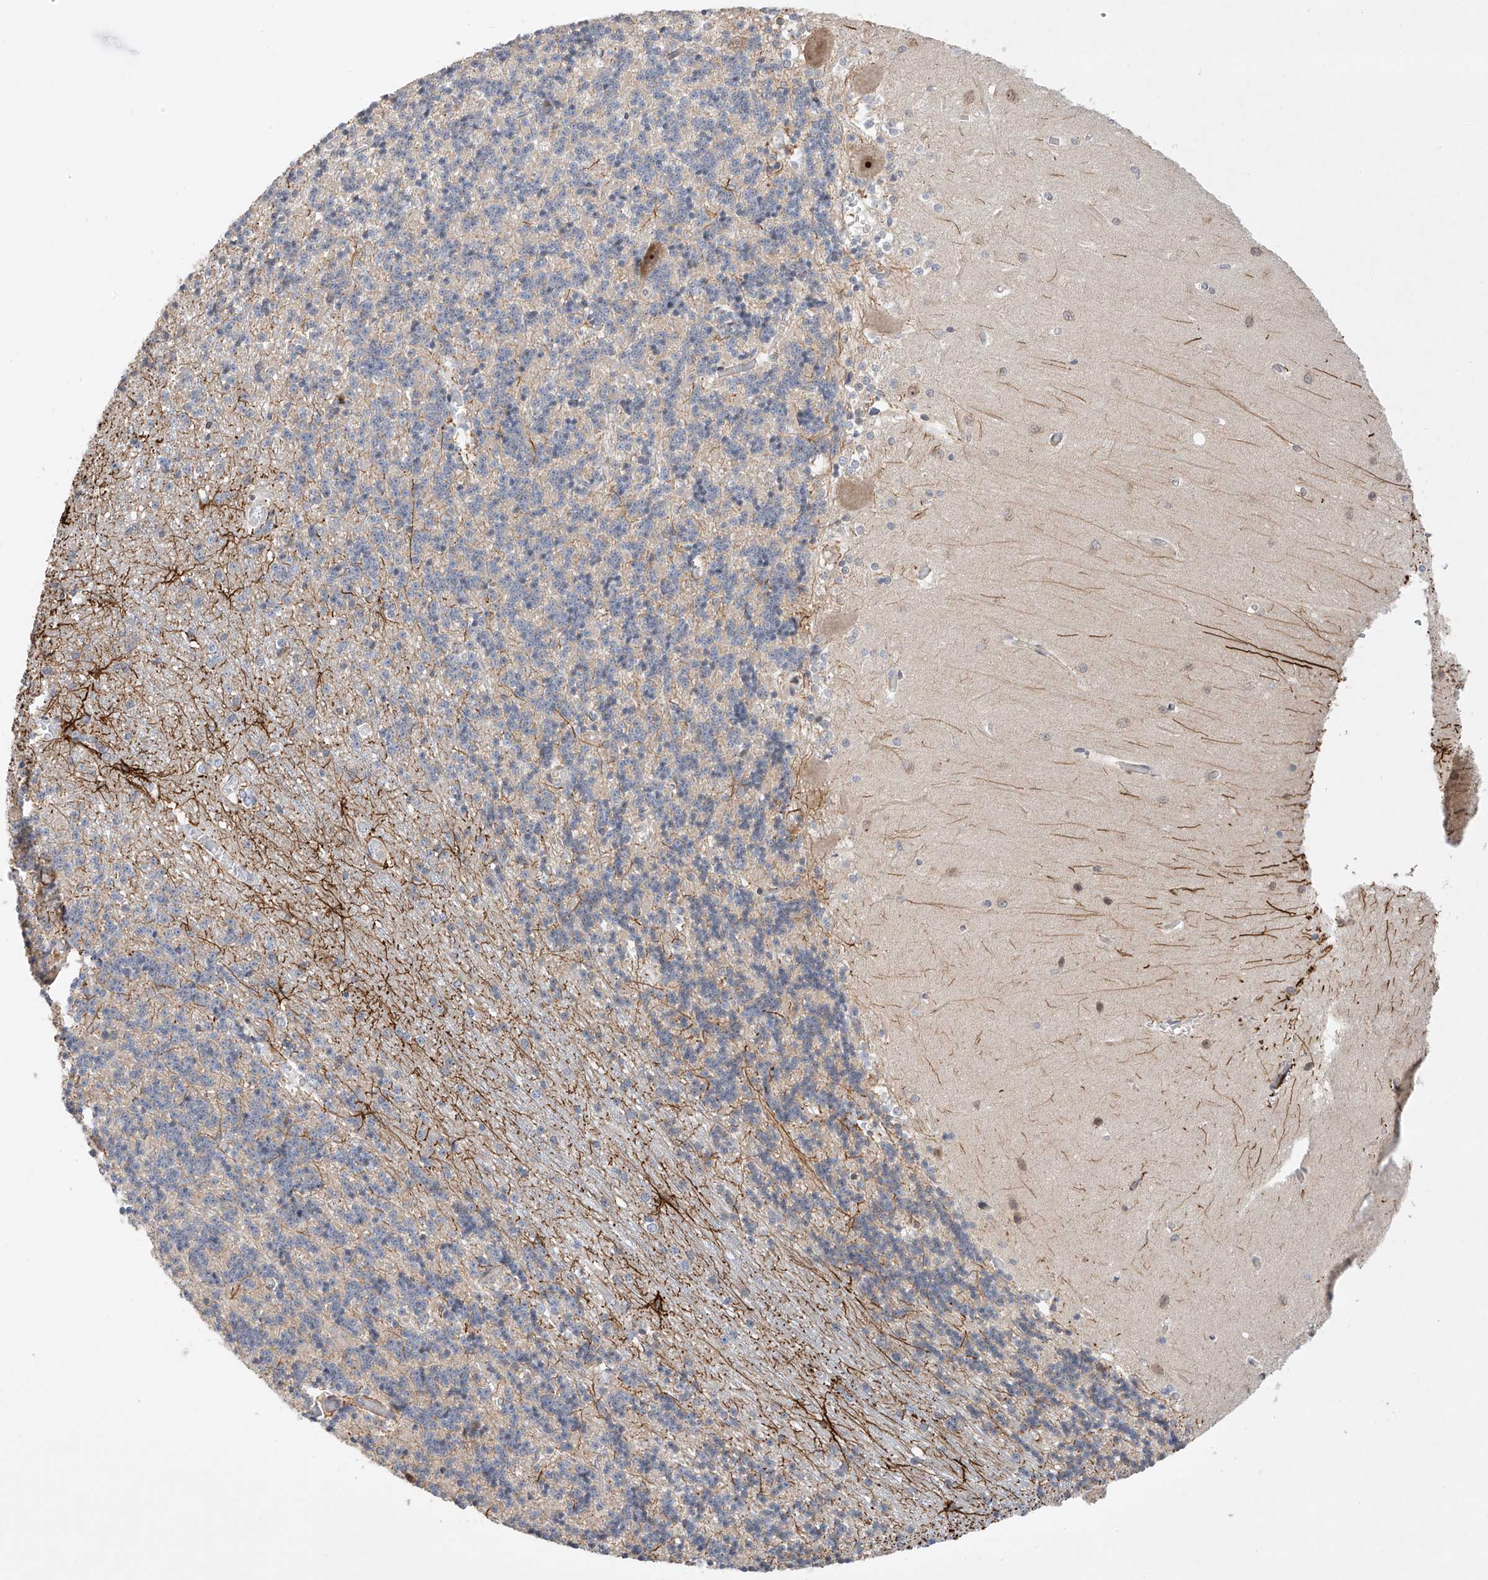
{"staining": {"intensity": "moderate", "quantity": "<25%", "location": "cytoplasmic/membranous"}, "tissue": "cerebellum", "cell_type": "Cells in granular layer", "image_type": "normal", "snomed": [{"axis": "morphology", "description": "Normal tissue, NOS"}, {"axis": "topography", "description": "Cerebellum"}], "caption": "Normal cerebellum demonstrates moderate cytoplasmic/membranous expression in approximately <25% of cells in granular layer, visualized by immunohistochemistry. (IHC, brightfield microscopy, high magnification).", "gene": "TASP1", "patient": {"sex": "male", "age": 37}}